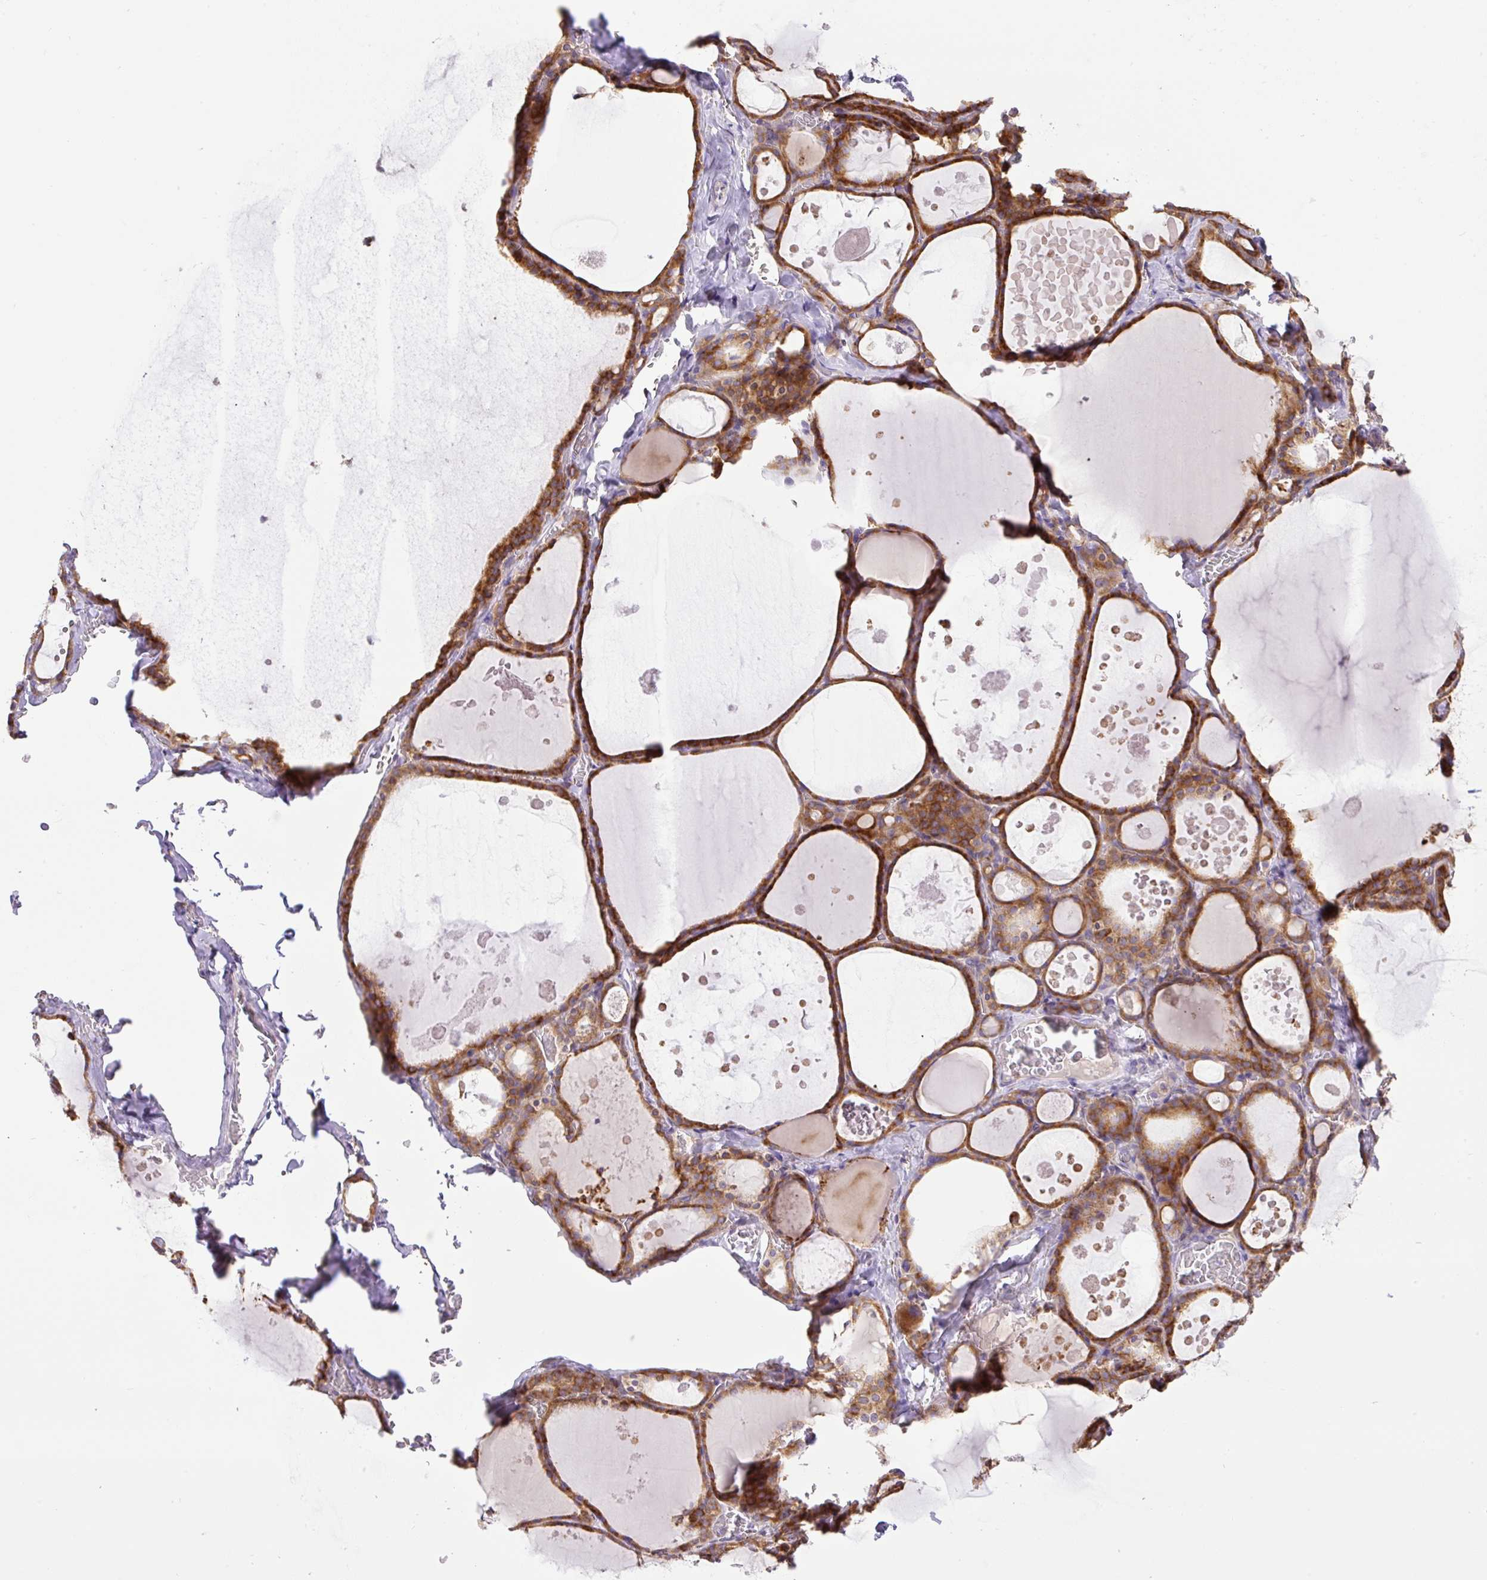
{"staining": {"intensity": "strong", "quantity": ">75%", "location": "cytoplasmic/membranous"}, "tissue": "thyroid gland", "cell_type": "Glandular cells", "image_type": "normal", "snomed": [{"axis": "morphology", "description": "Normal tissue, NOS"}, {"axis": "topography", "description": "Thyroid gland"}], "caption": "IHC photomicrograph of benign human thyroid gland stained for a protein (brown), which demonstrates high levels of strong cytoplasmic/membranous staining in approximately >75% of glandular cells.", "gene": "POFUT1", "patient": {"sex": "male", "age": 56}}